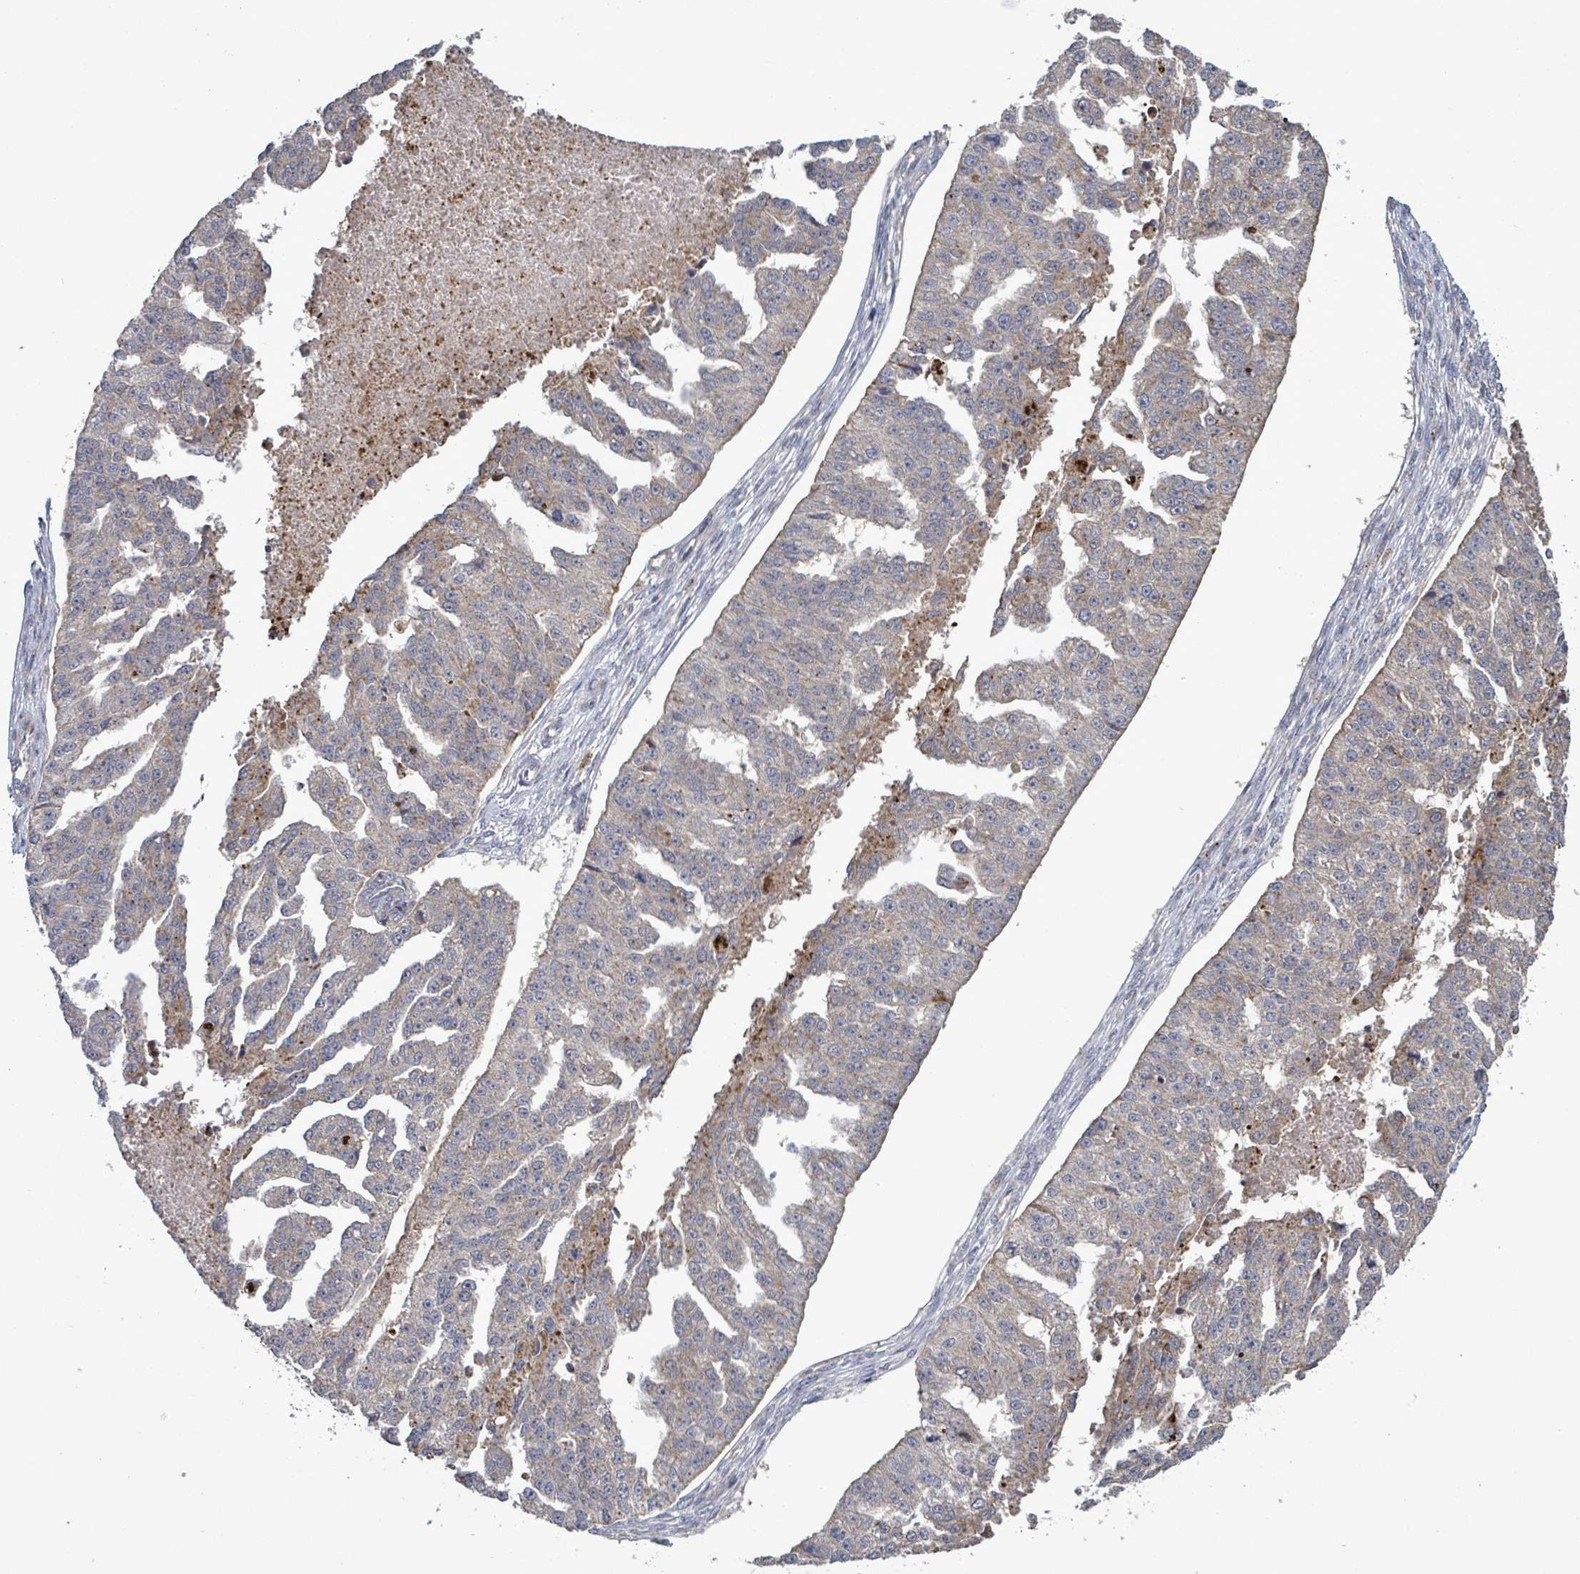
{"staining": {"intensity": "weak", "quantity": "25%-75%", "location": "cytoplasmic/membranous"}, "tissue": "ovarian cancer", "cell_type": "Tumor cells", "image_type": "cancer", "snomed": [{"axis": "morphology", "description": "Cystadenocarcinoma, serous, NOS"}, {"axis": "topography", "description": "Ovary"}], "caption": "A low amount of weak cytoplasmic/membranous expression is appreciated in approximately 25%-75% of tumor cells in serous cystadenocarcinoma (ovarian) tissue. The protein of interest is stained brown, and the nuclei are stained in blue (DAB IHC with brightfield microscopy, high magnification).", "gene": "DIPK2A", "patient": {"sex": "female", "age": 58}}